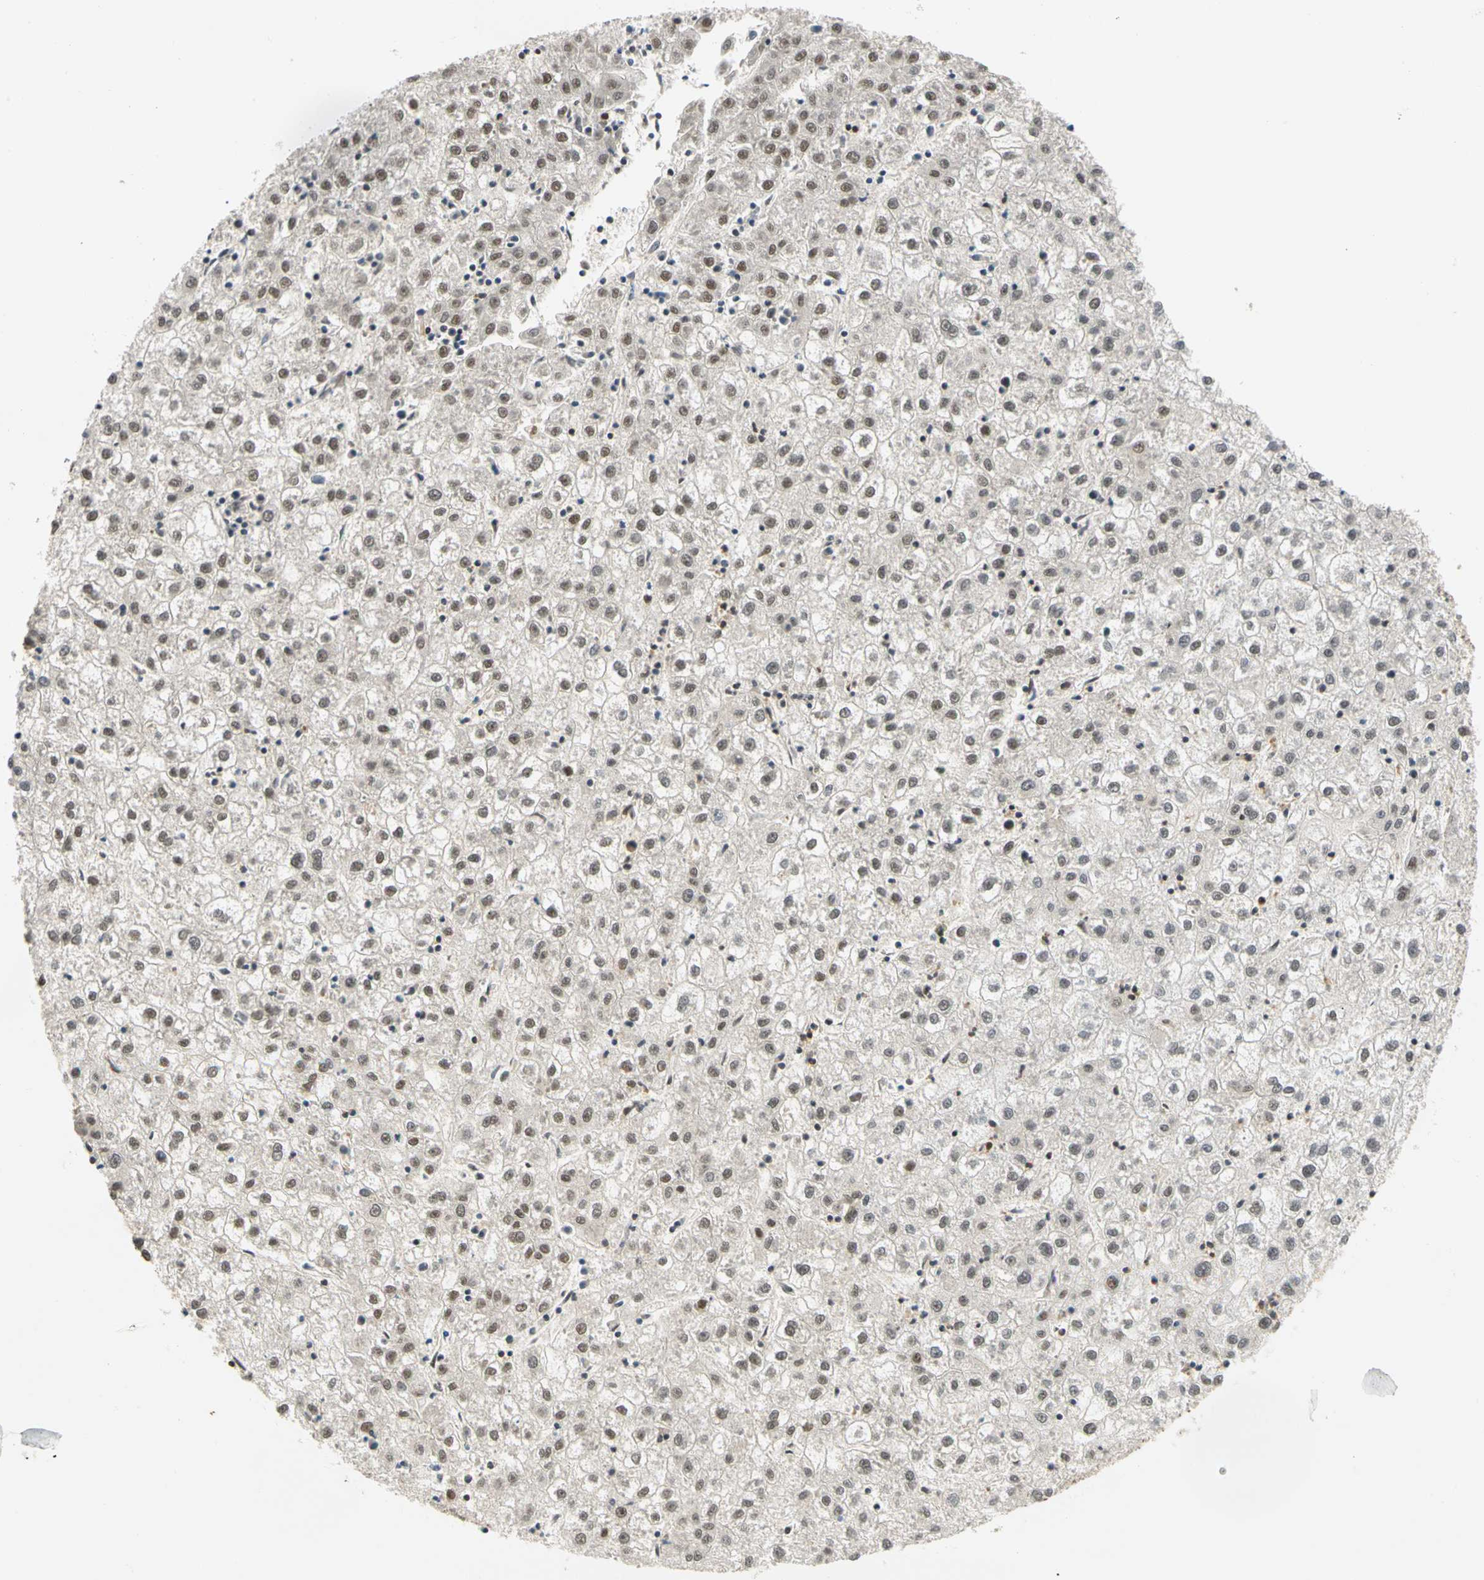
{"staining": {"intensity": "weak", "quantity": ">75%", "location": "nuclear"}, "tissue": "liver cancer", "cell_type": "Tumor cells", "image_type": "cancer", "snomed": [{"axis": "morphology", "description": "Carcinoma, Hepatocellular, NOS"}, {"axis": "topography", "description": "Liver"}], "caption": "DAB immunohistochemical staining of human liver cancer (hepatocellular carcinoma) displays weak nuclear protein staining in about >75% of tumor cells. (DAB (3,3'-diaminobenzidine) IHC with brightfield microscopy, high magnification).", "gene": "CDK12", "patient": {"sex": "male", "age": 72}}